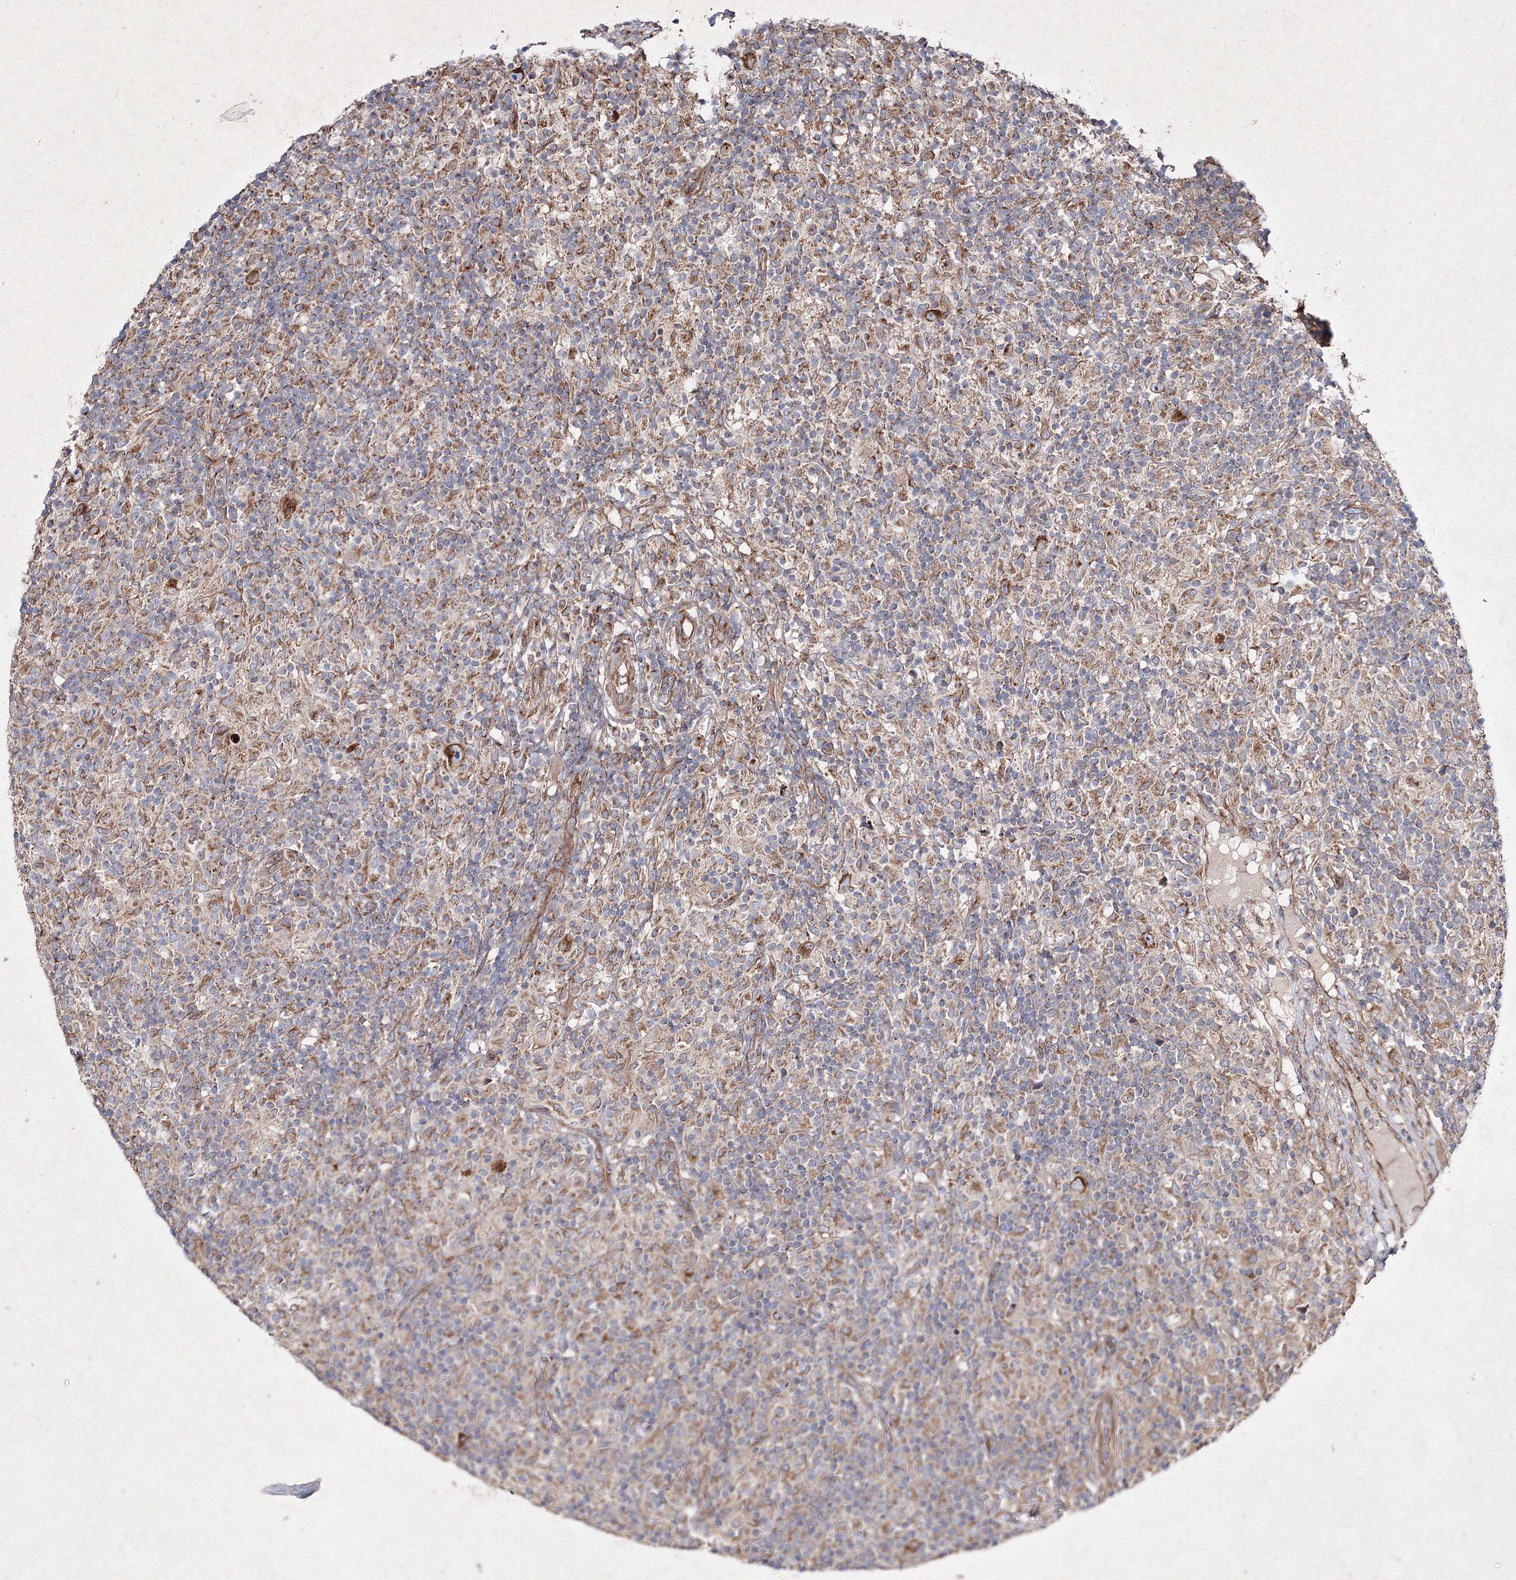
{"staining": {"intensity": "moderate", "quantity": ">75%", "location": "cytoplasmic/membranous"}, "tissue": "lymphoma", "cell_type": "Tumor cells", "image_type": "cancer", "snomed": [{"axis": "morphology", "description": "Hodgkin's disease, NOS"}, {"axis": "topography", "description": "Lymph node"}], "caption": "Brown immunohistochemical staining in human Hodgkin's disease shows moderate cytoplasmic/membranous staining in approximately >75% of tumor cells.", "gene": "GFM1", "patient": {"sex": "male", "age": 70}}